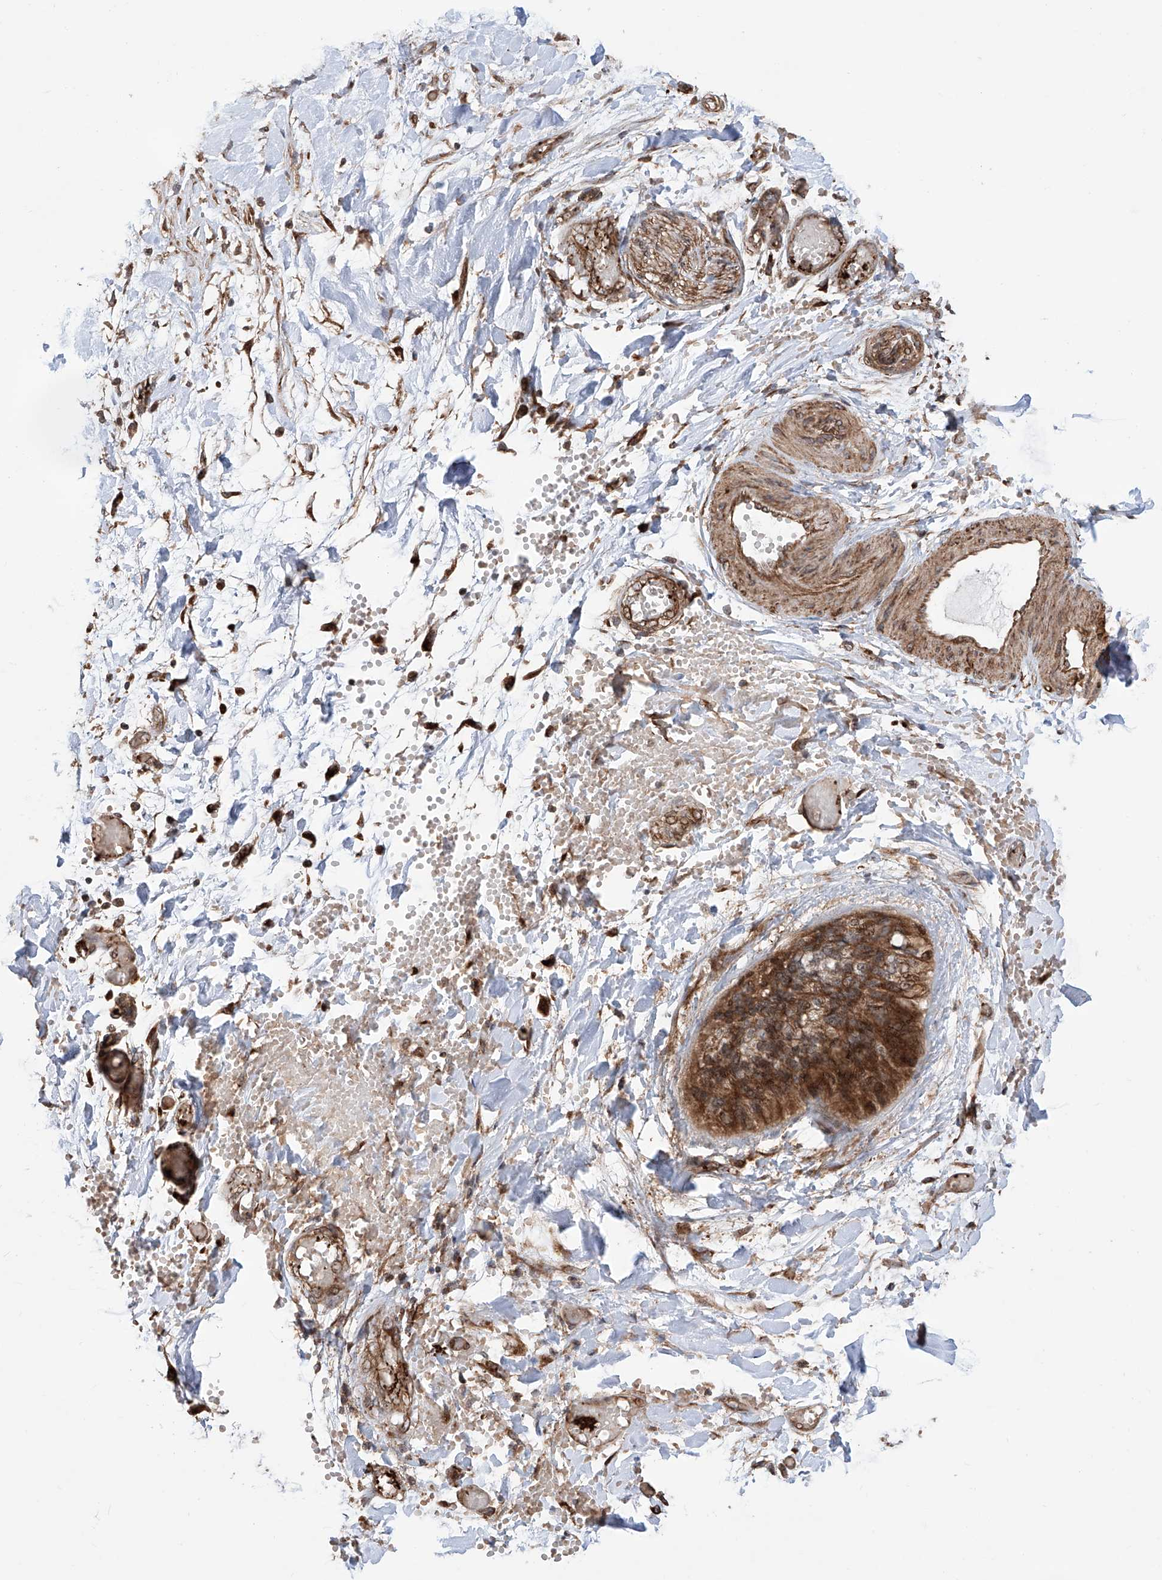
{"staining": {"intensity": "moderate", "quantity": ">75%", "location": "cytoplasmic/membranous"}, "tissue": "ovarian cancer", "cell_type": "Tumor cells", "image_type": "cancer", "snomed": [{"axis": "morphology", "description": "Cystadenocarcinoma, mucinous, NOS"}, {"axis": "topography", "description": "Ovary"}], "caption": "Ovarian cancer (mucinous cystadenocarcinoma) was stained to show a protein in brown. There is medium levels of moderate cytoplasmic/membranous expression in about >75% of tumor cells.", "gene": "APAF1", "patient": {"sex": "female", "age": 39}}